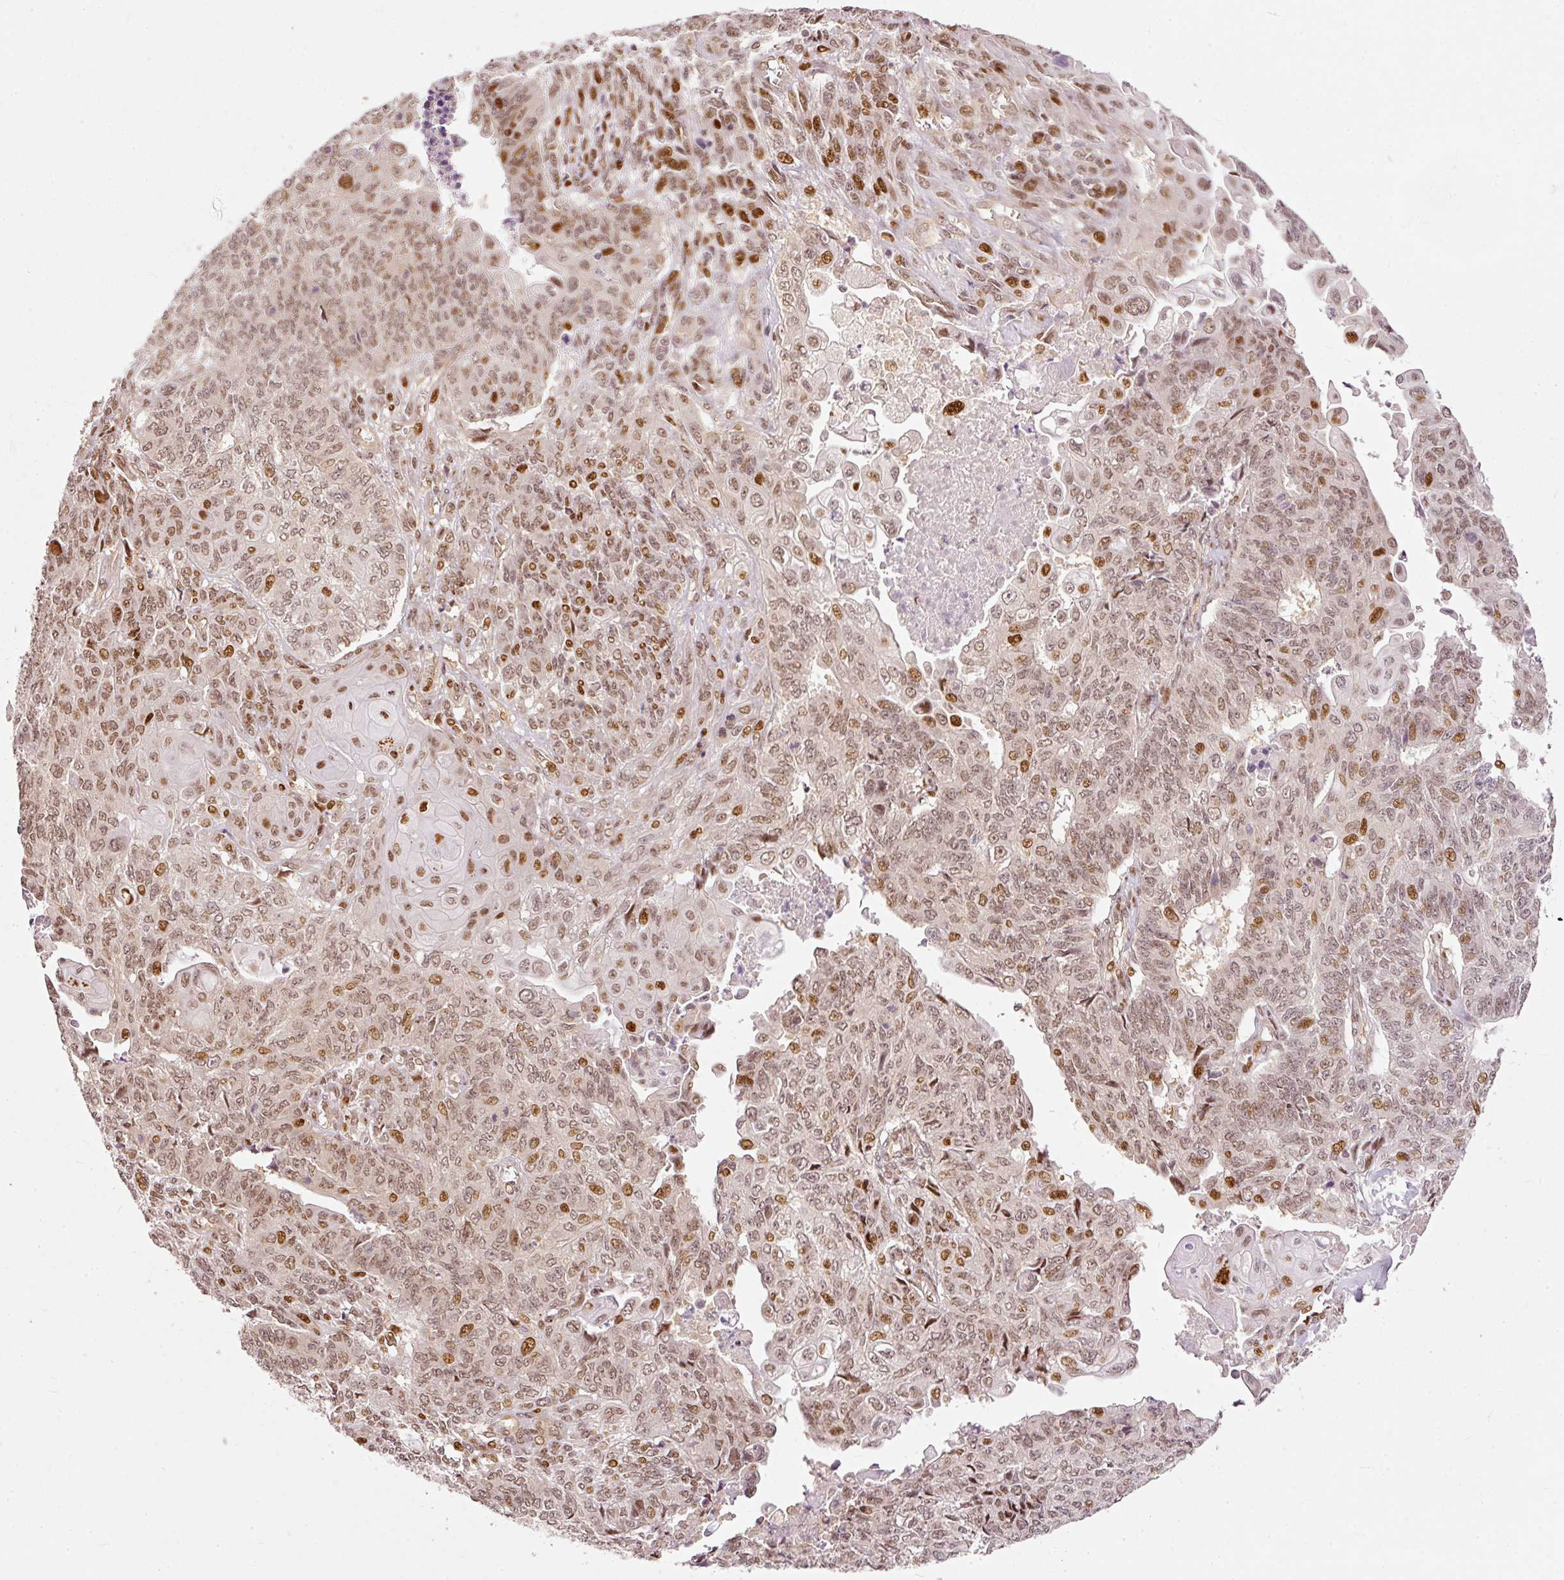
{"staining": {"intensity": "moderate", "quantity": ">75%", "location": "nuclear"}, "tissue": "endometrial cancer", "cell_type": "Tumor cells", "image_type": "cancer", "snomed": [{"axis": "morphology", "description": "Adenocarcinoma, NOS"}, {"axis": "topography", "description": "Endometrium"}], "caption": "The histopathology image shows immunohistochemical staining of endometrial cancer. There is moderate nuclear expression is present in about >75% of tumor cells. (DAB (3,3'-diaminobenzidine) = brown stain, brightfield microscopy at high magnification).", "gene": "ZNF778", "patient": {"sex": "female", "age": 32}}